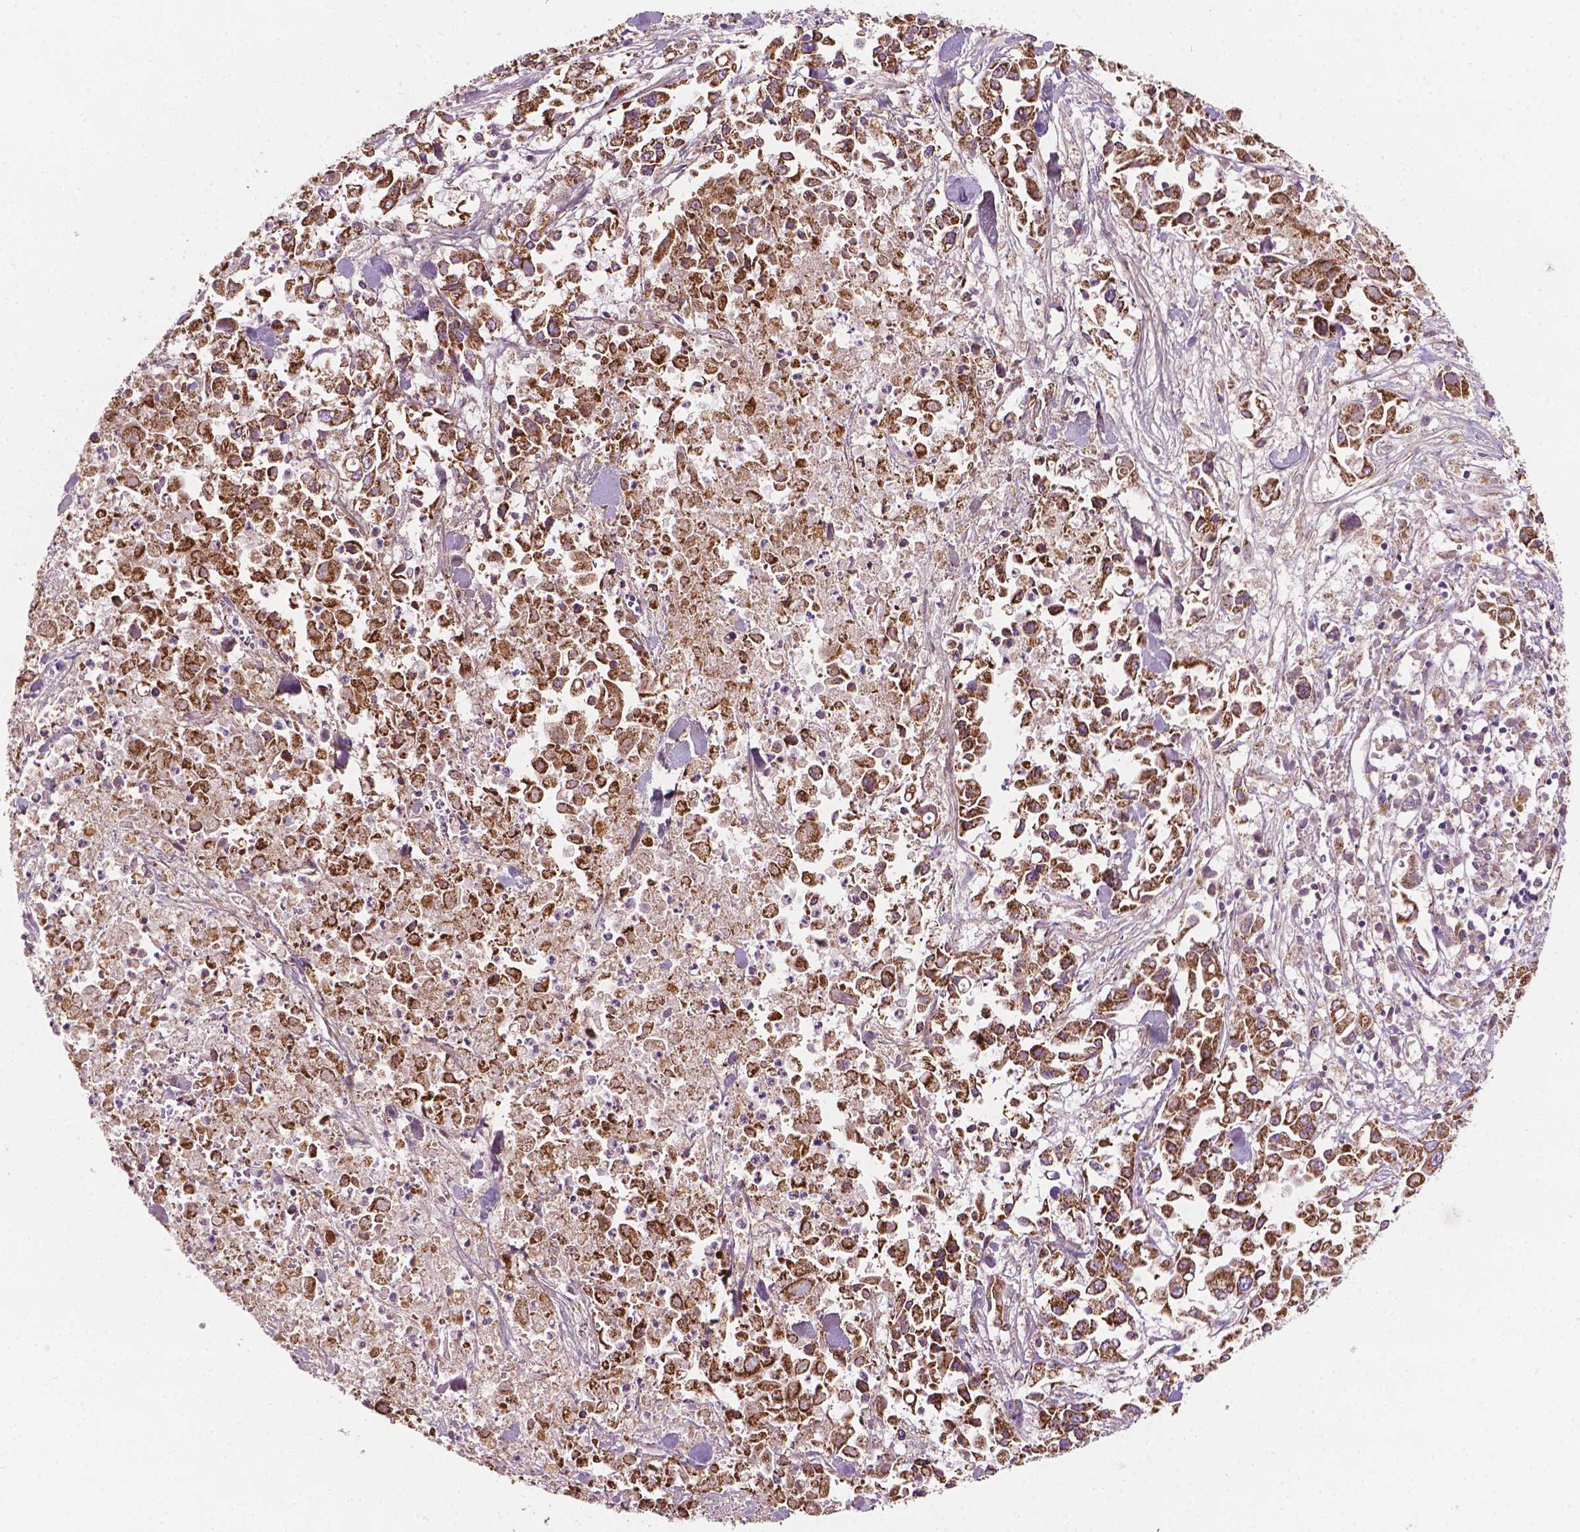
{"staining": {"intensity": "strong", "quantity": ">75%", "location": "cytoplasmic/membranous"}, "tissue": "pancreatic cancer", "cell_type": "Tumor cells", "image_type": "cancer", "snomed": [{"axis": "morphology", "description": "Adenocarcinoma, NOS"}, {"axis": "topography", "description": "Pancreas"}], "caption": "Protein expression analysis of pancreatic cancer displays strong cytoplasmic/membranous positivity in about >75% of tumor cells.", "gene": "PIBF1", "patient": {"sex": "female", "age": 83}}